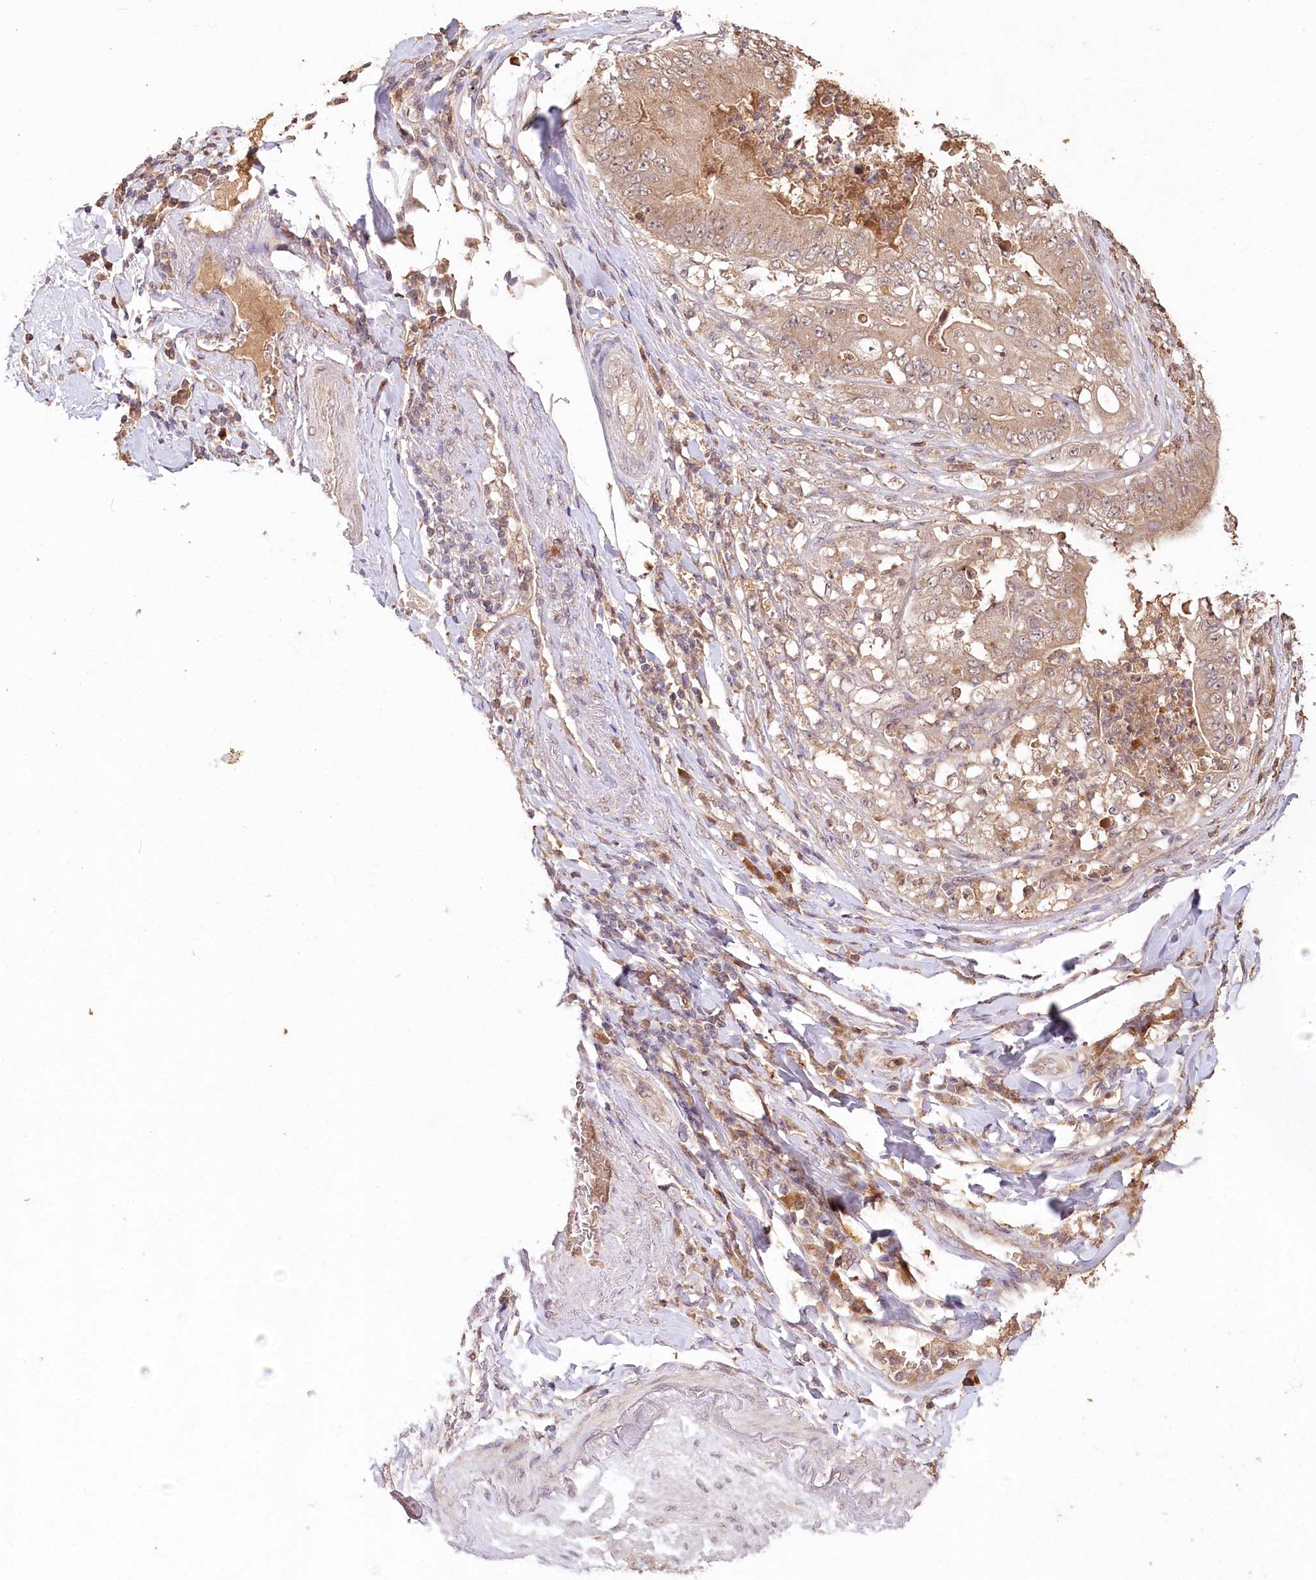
{"staining": {"intensity": "weak", "quantity": ">75%", "location": "cytoplasmic/membranous"}, "tissue": "stomach cancer", "cell_type": "Tumor cells", "image_type": "cancer", "snomed": [{"axis": "morphology", "description": "Adenocarcinoma, NOS"}, {"axis": "topography", "description": "Stomach"}], "caption": "An image of stomach cancer stained for a protein reveals weak cytoplasmic/membranous brown staining in tumor cells.", "gene": "IRAK1BP1", "patient": {"sex": "female", "age": 73}}